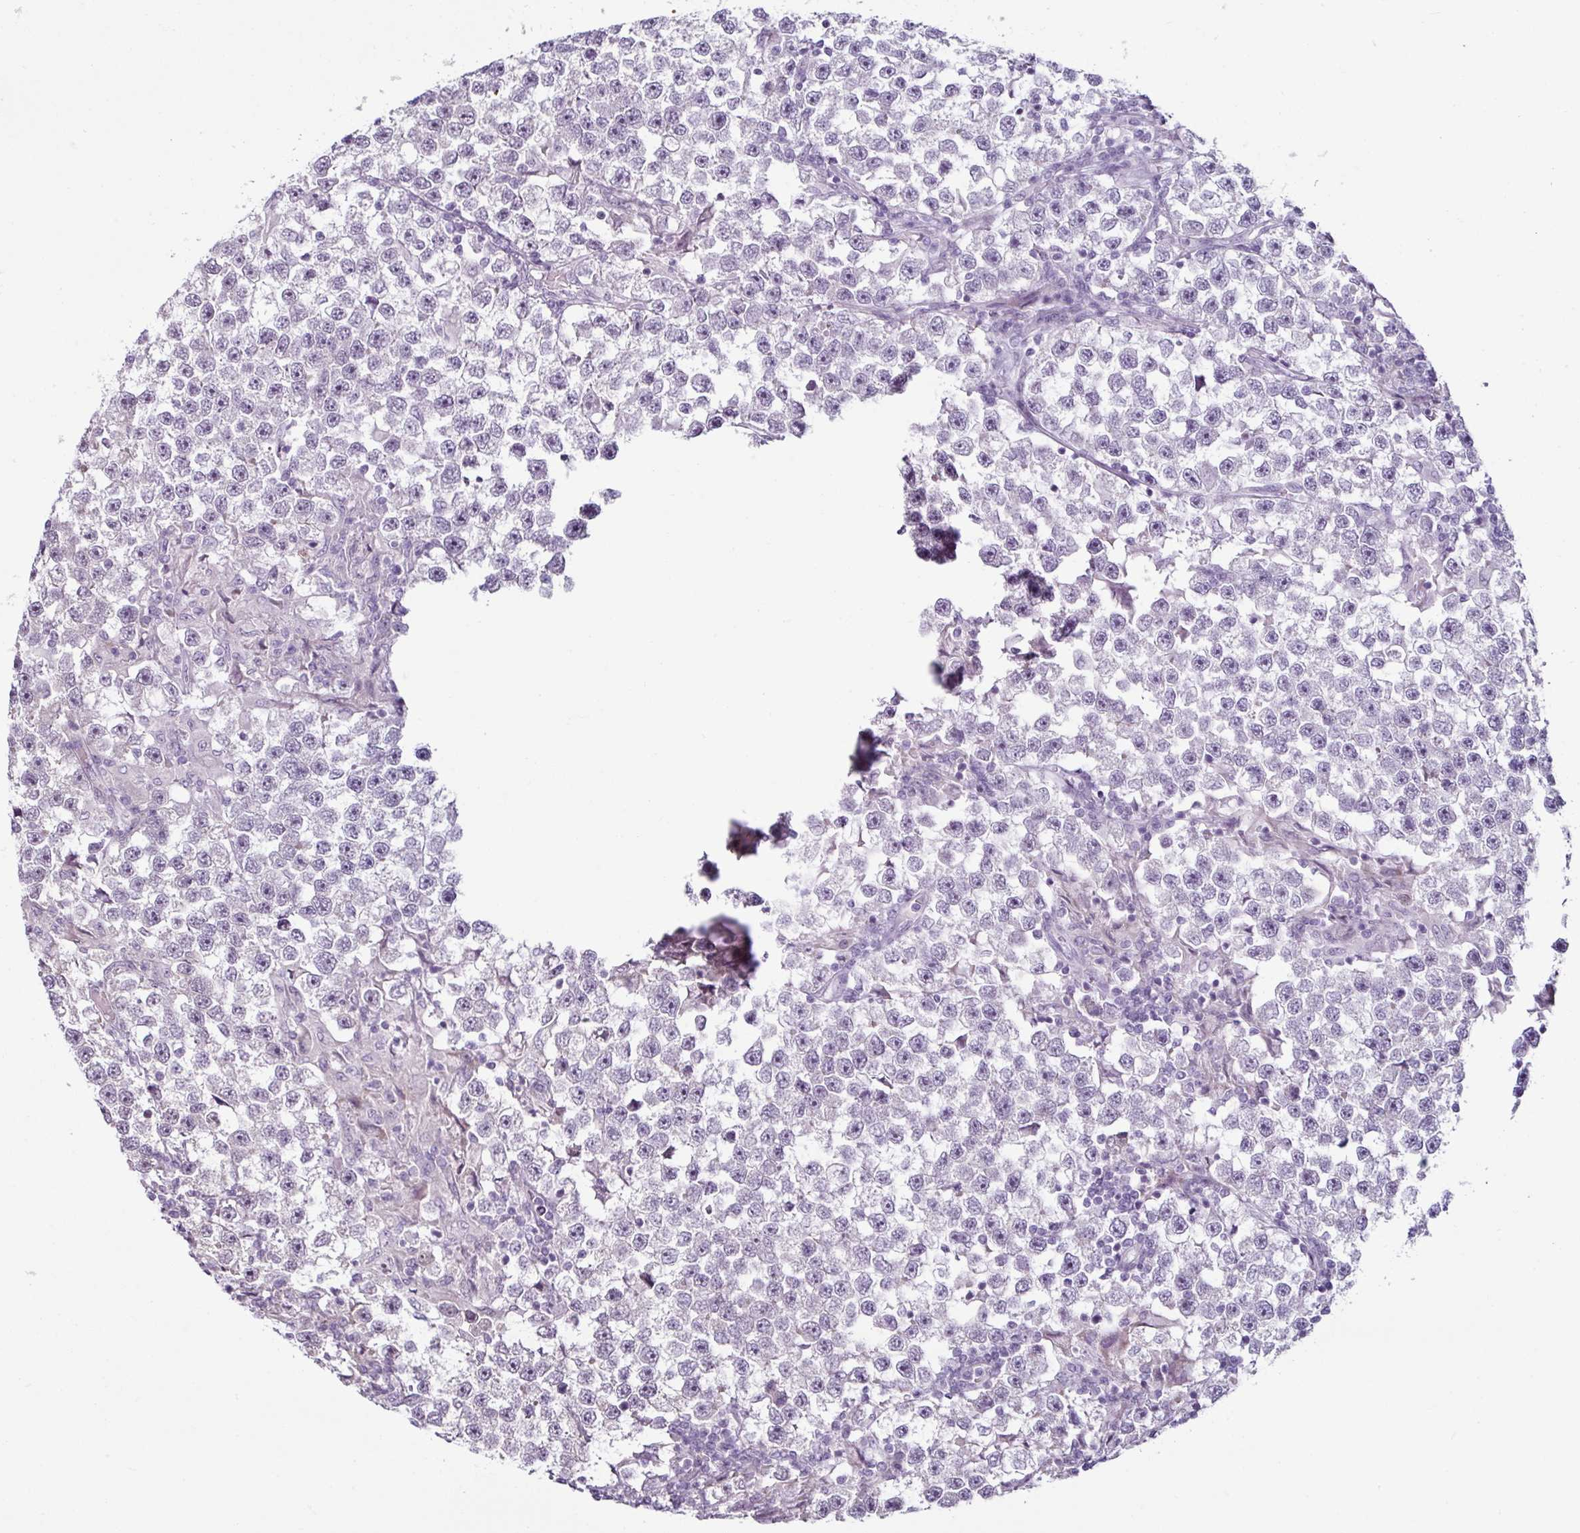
{"staining": {"intensity": "negative", "quantity": "none", "location": "none"}, "tissue": "testis cancer", "cell_type": "Tumor cells", "image_type": "cancer", "snomed": [{"axis": "morphology", "description": "Seminoma, NOS"}, {"axis": "topography", "description": "Testis"}], "caption": "A high-resolution histopathology image shows immunohistochemistry staining of testis cancer, which demonstrates no significant positivity in tumor cells.", "gene": "OR52D1", "patient": {"sex": "male", "age": 46}}